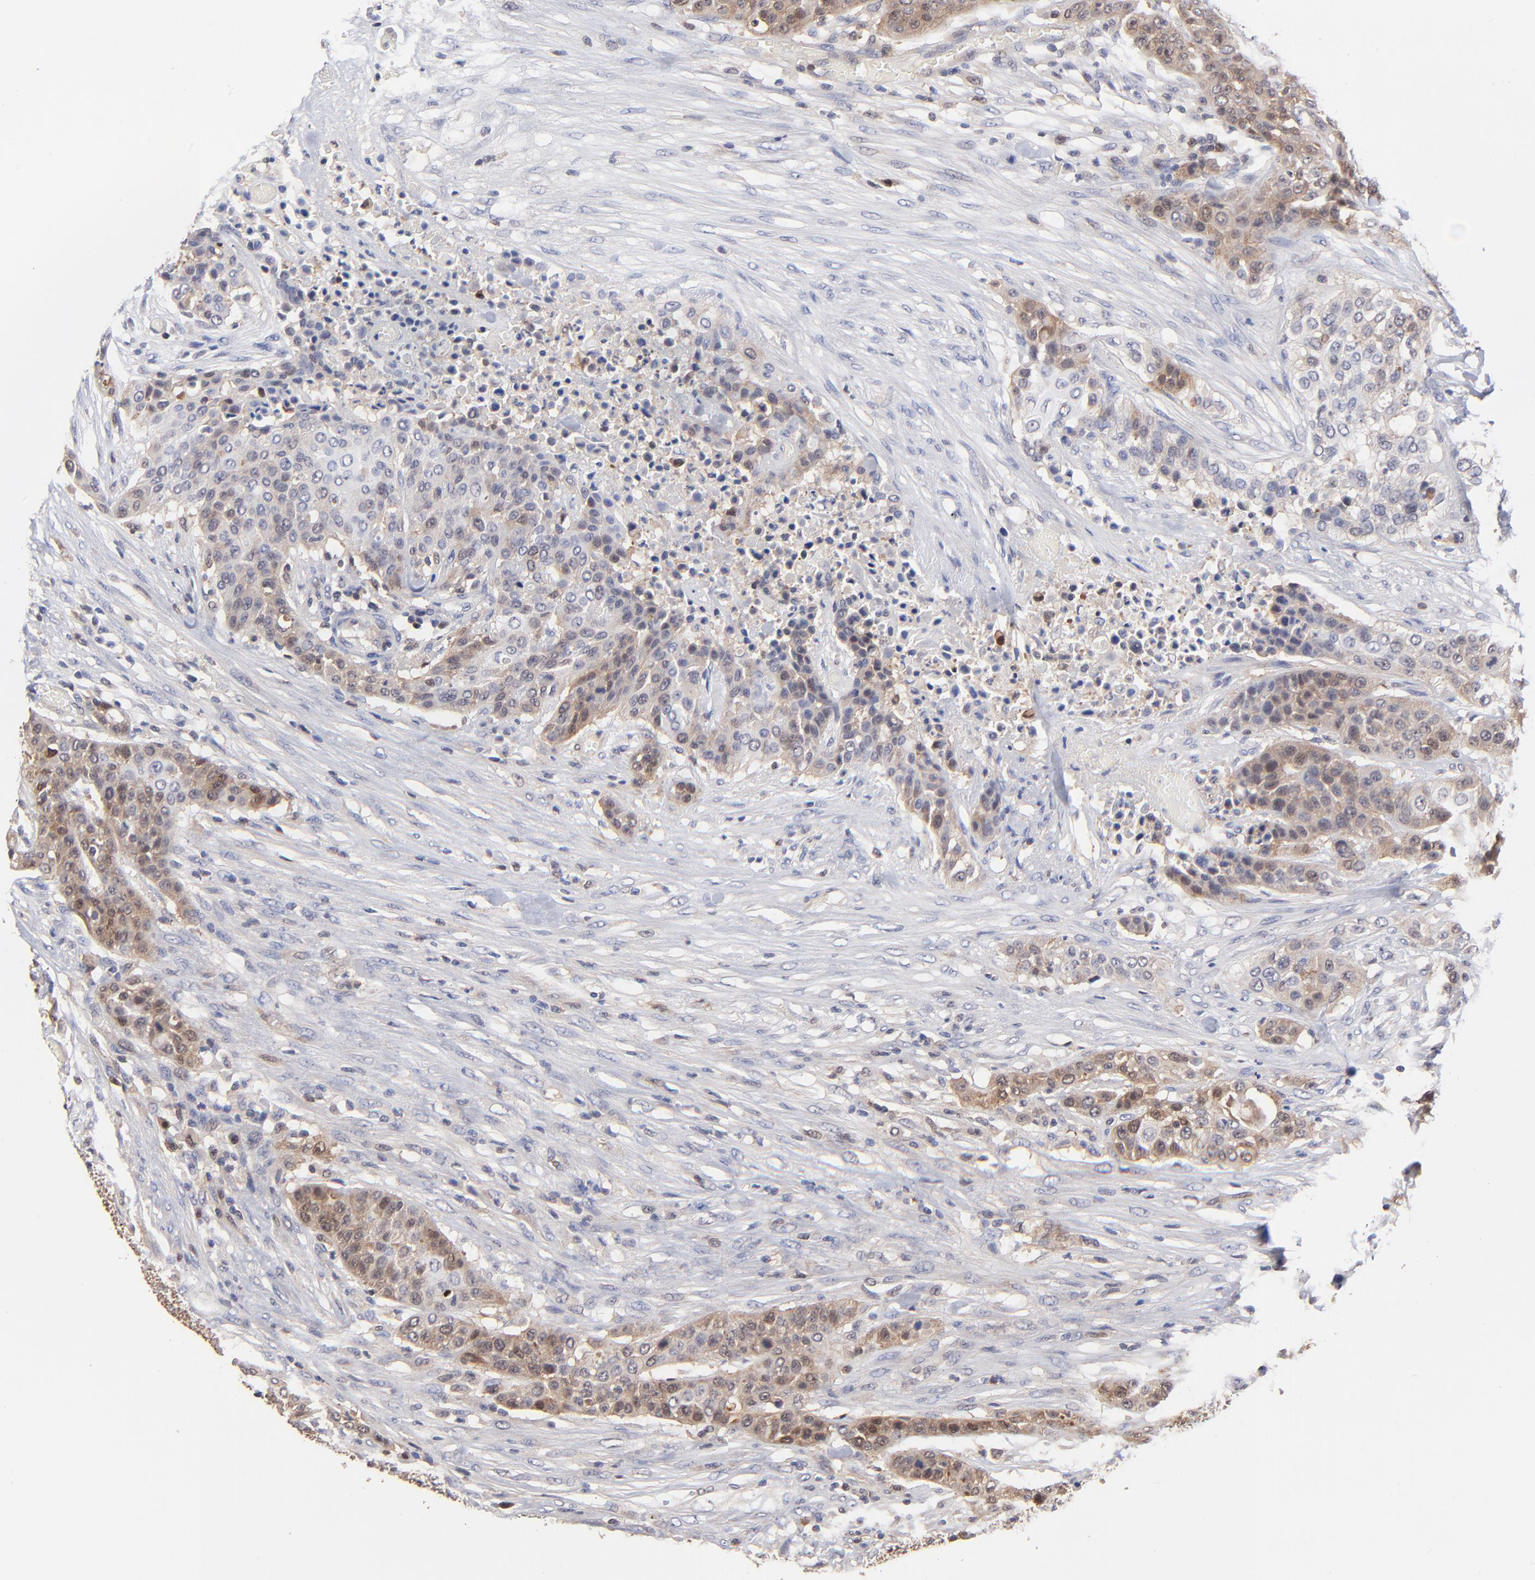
{"staining": {"intensity": "moderate", "quantity": "25%-75%", "location": "cytoplasmic/membranous,nuclear"}, "tissue": "urothelial cancer", "cell_type": "Tumor cells", "image_type": "cancer", "snomed": [{"axis": "morphology", "description": "Urothelial carcinoma, High grade"}, {"axis": "topography", "description": "Urinary bladder"}], "caption": "An IHC histopathology image of tumor tissue is shown. Protein staining in brown highlights moderate cytoplasmic/membranous and nuclear positivity in urothelial carcinoma (high-grade) within tumor cells.", "gene": "DCTPP1", "patient": {"sex": "male", "age": 74}}